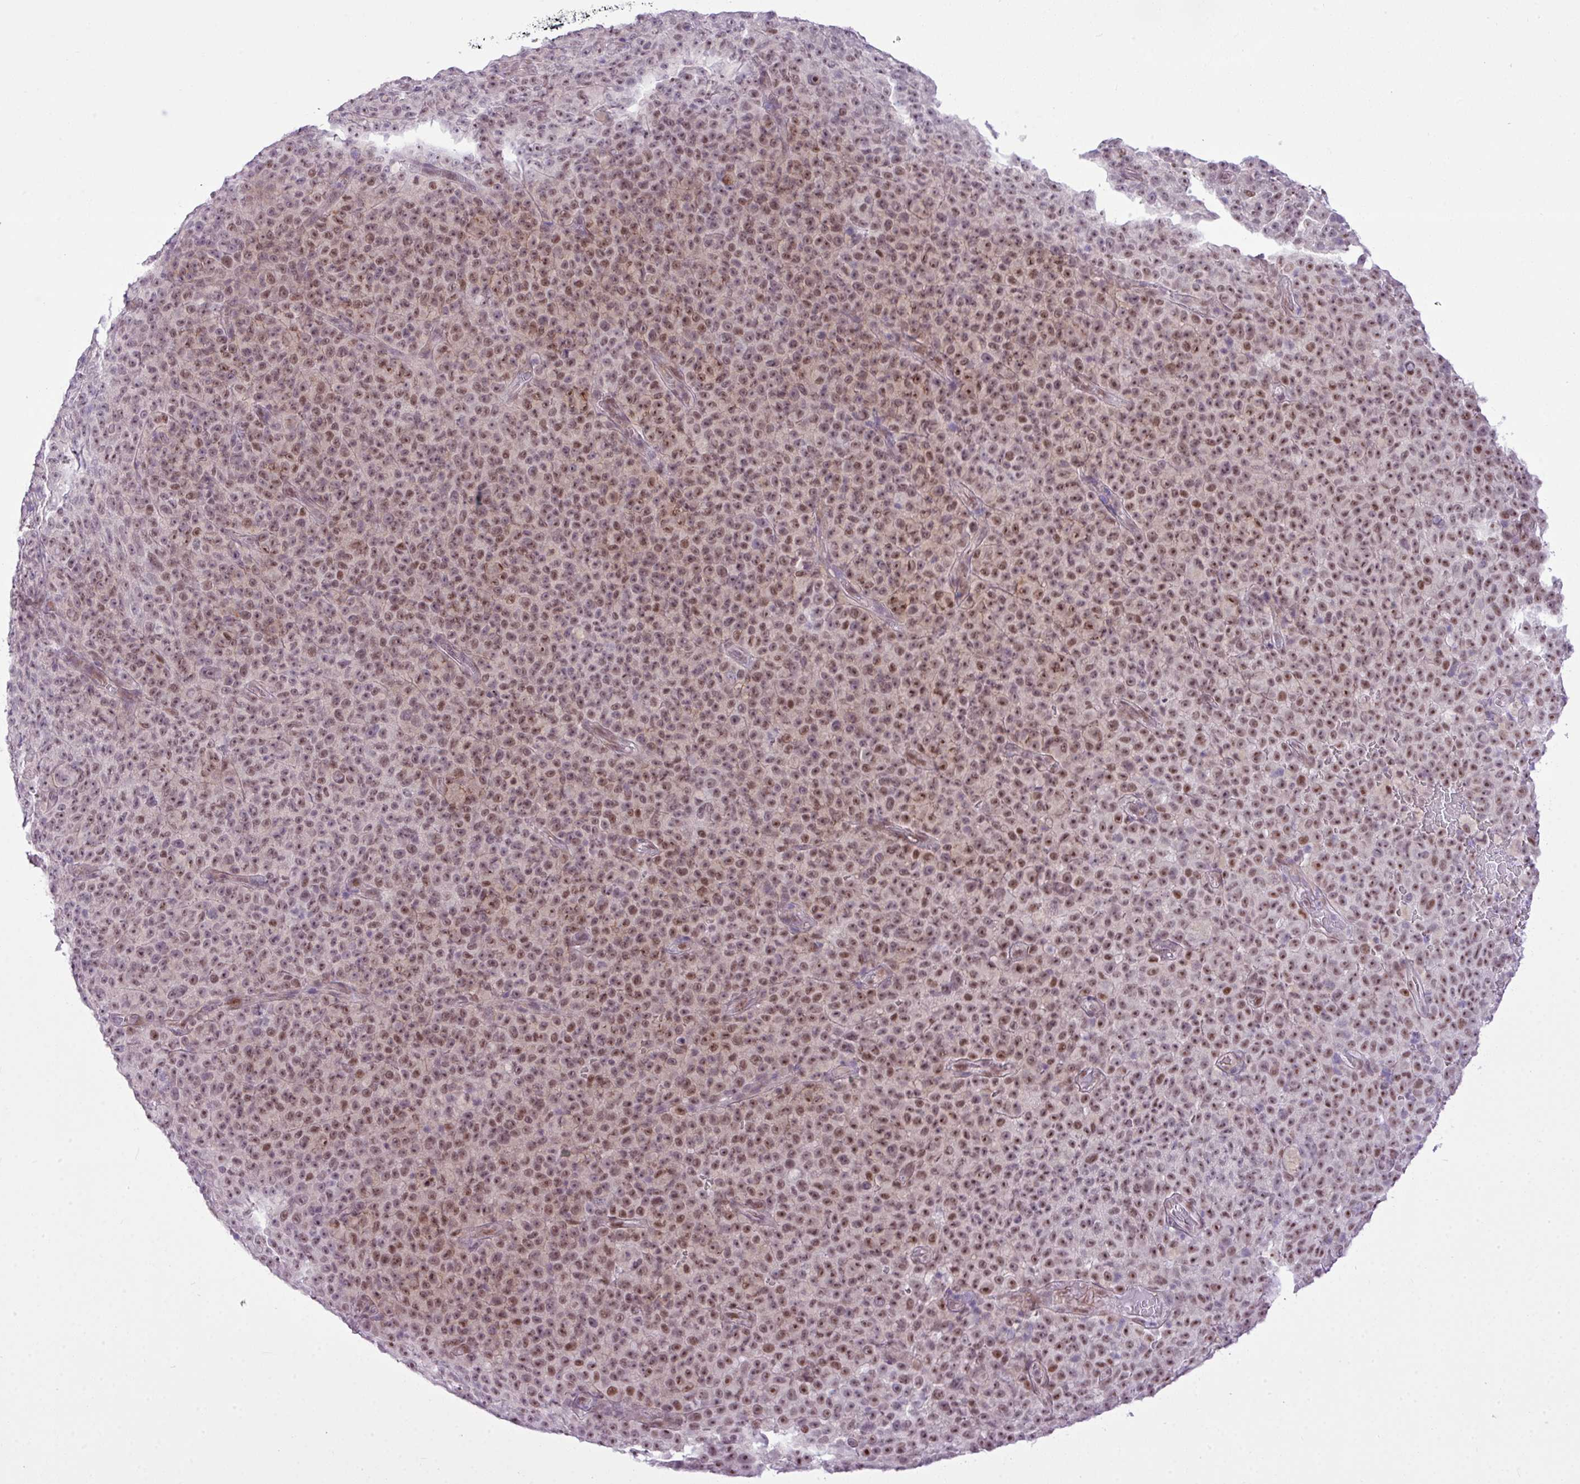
{"staining": {"intensity": "moderate", "quantity": "25%-75%", "location": "nuclear"}, "tissue": "melanoma", "cell_type": "Tumor cells", "image_type": "cancer", "snomed": [{"axis": "morphology", "description": "Malignant melanoma, NOS"}, {"axis": "topography", "description": "Skin"}], "caption": "Melanoma was stained to show a protein in brown. There is medium levels of moderate nuclear staining in approximately 25%-75% of tumor cells. (brown staining indicates protein expression, while blue staining denotes nuclei).", "gene": "ELOA2", "patient": {"sex": "female", "age": 82}}